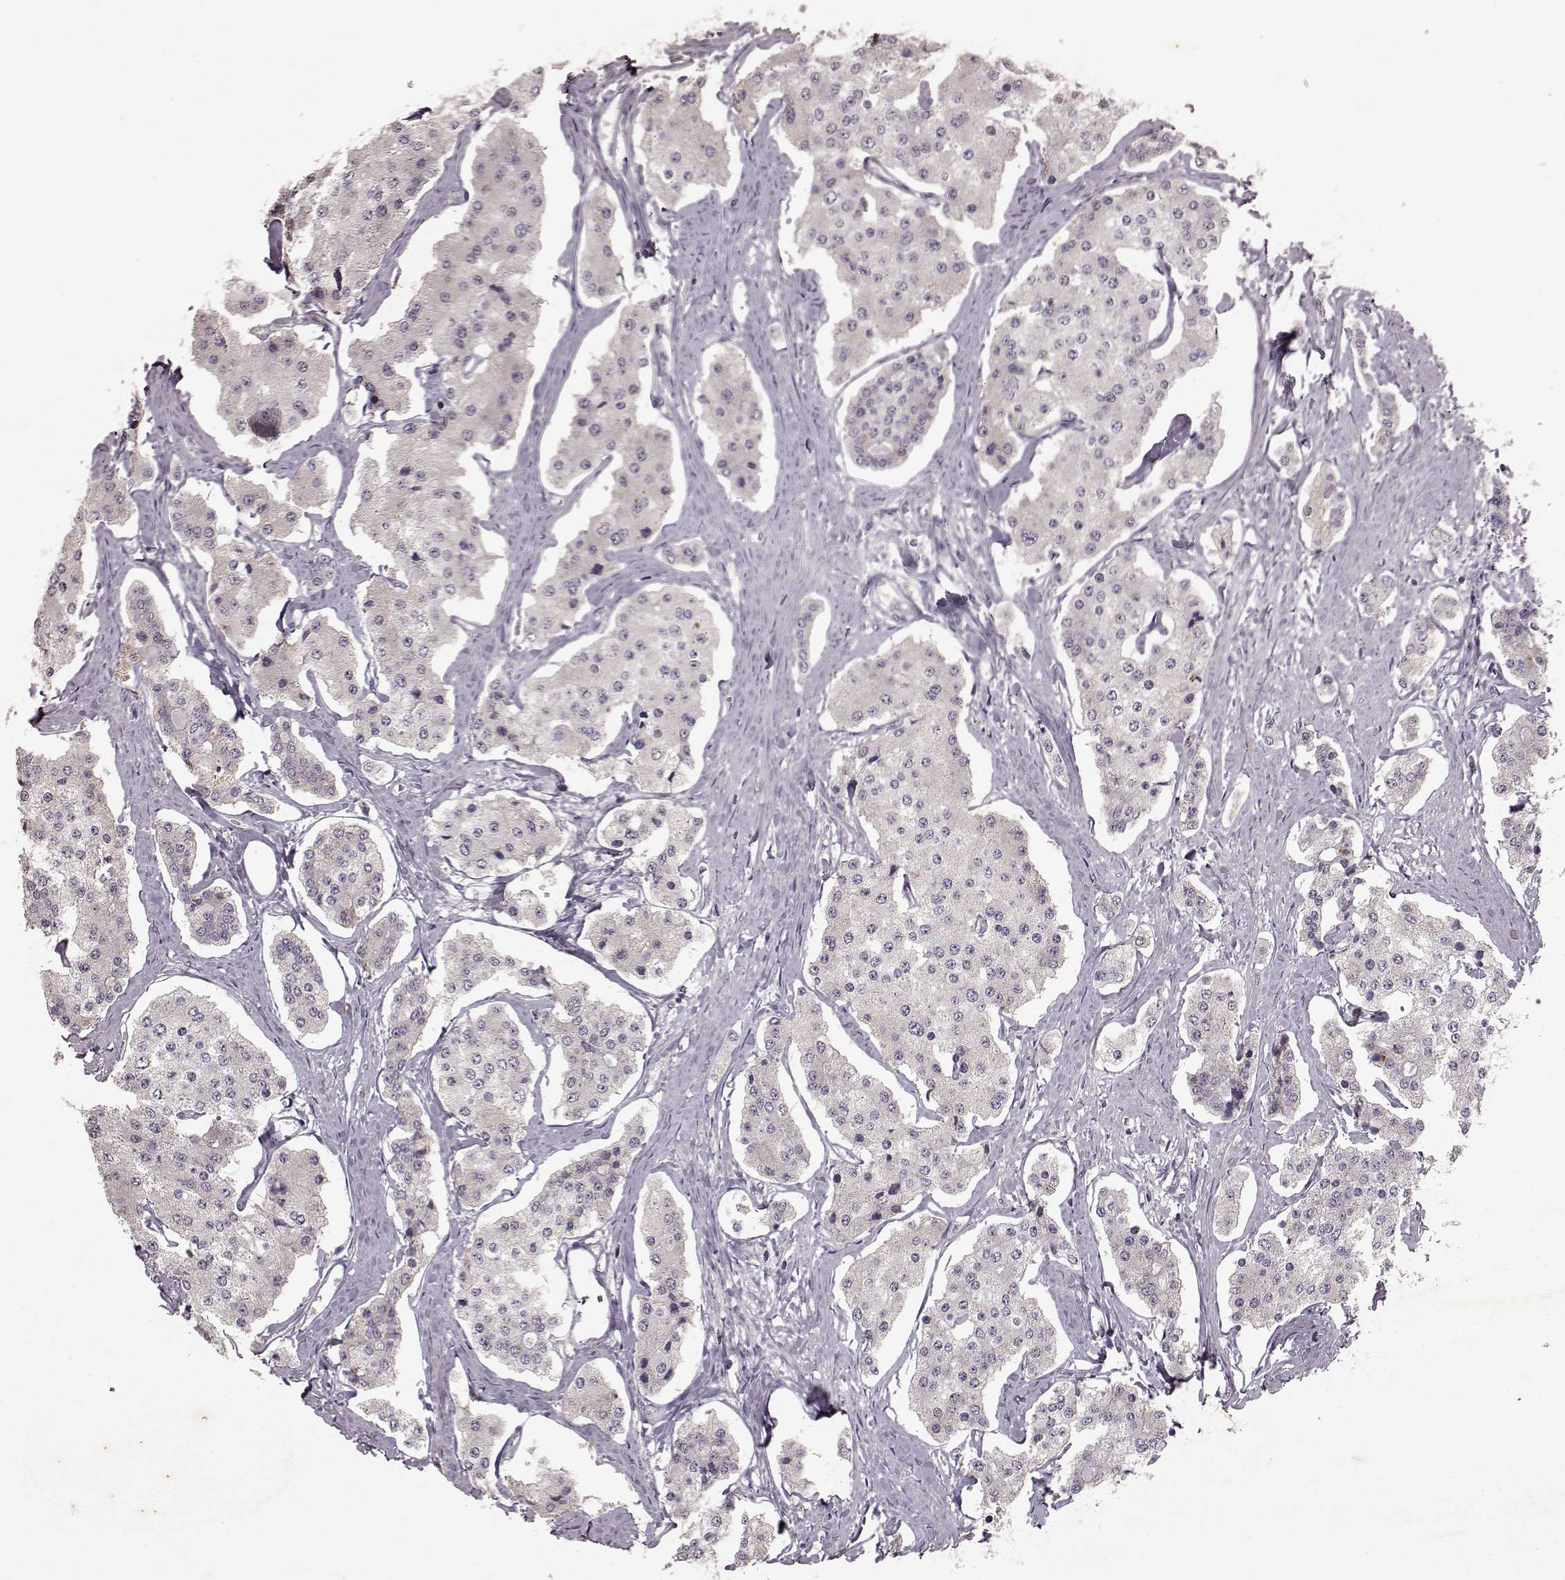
{"staining": {"intensity": "negative", "quantity": "none", "location": "none"}, "tissue": "carcinoid", "cell_type": "Tumor cells", "image_type": "cancer", "snomed": [{"axis": "morphology", "description": "Carcinoid, malignant, NOS"}, {"axis": "topography", "description": "Small intestine"}], "caption": "Tumor cells are negative for protein expression in human carcinoid.", "gene": "FRRS1L", "patient": {"sex": "female", "age": 65}}